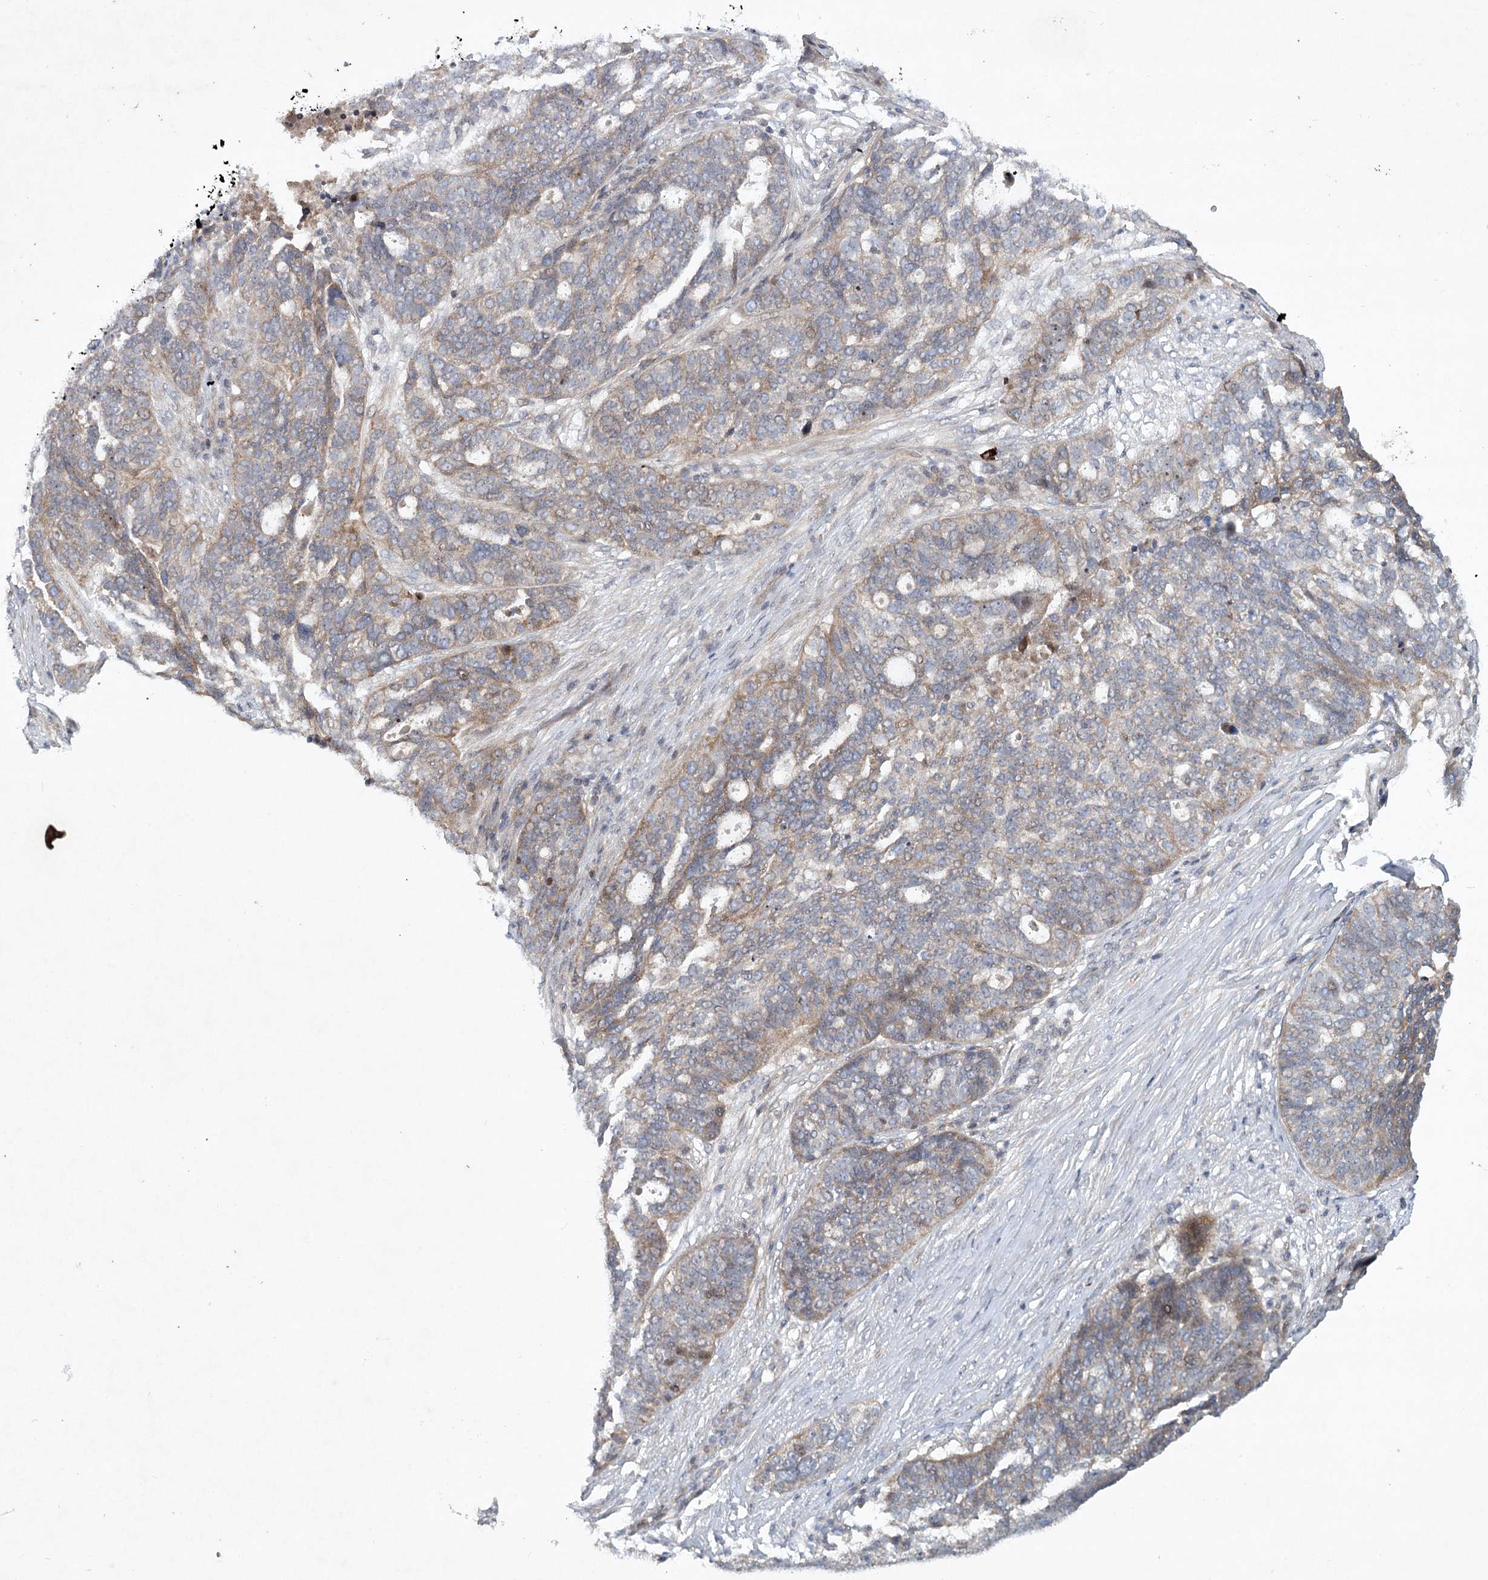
{"staining": {"intensity": "weak", "quantity": "25%-75%", "location": "cytoplasmic/membranous"}, "tissue": "ovarian cancer", "cell_type": "Tumor cells", "image_type": "cancer", "snomed": [{"axis": "morphology", "description": "Cystadenocarcinoma, serous, NOS"}, {"axis": "topography", "description": "Ovary"}], "caption": "This image demonstrates ovarian cancer (serous cystadenocarcinoma) stained with immunohistochemistry to label a protein in brown. The cytoplasmic/membranous of tumor cells show weak positivity for the protein. Nuclei are counter-stained blue.", "gene": "MAP3K13", "patient": {"sex": "female", "age": 59}}